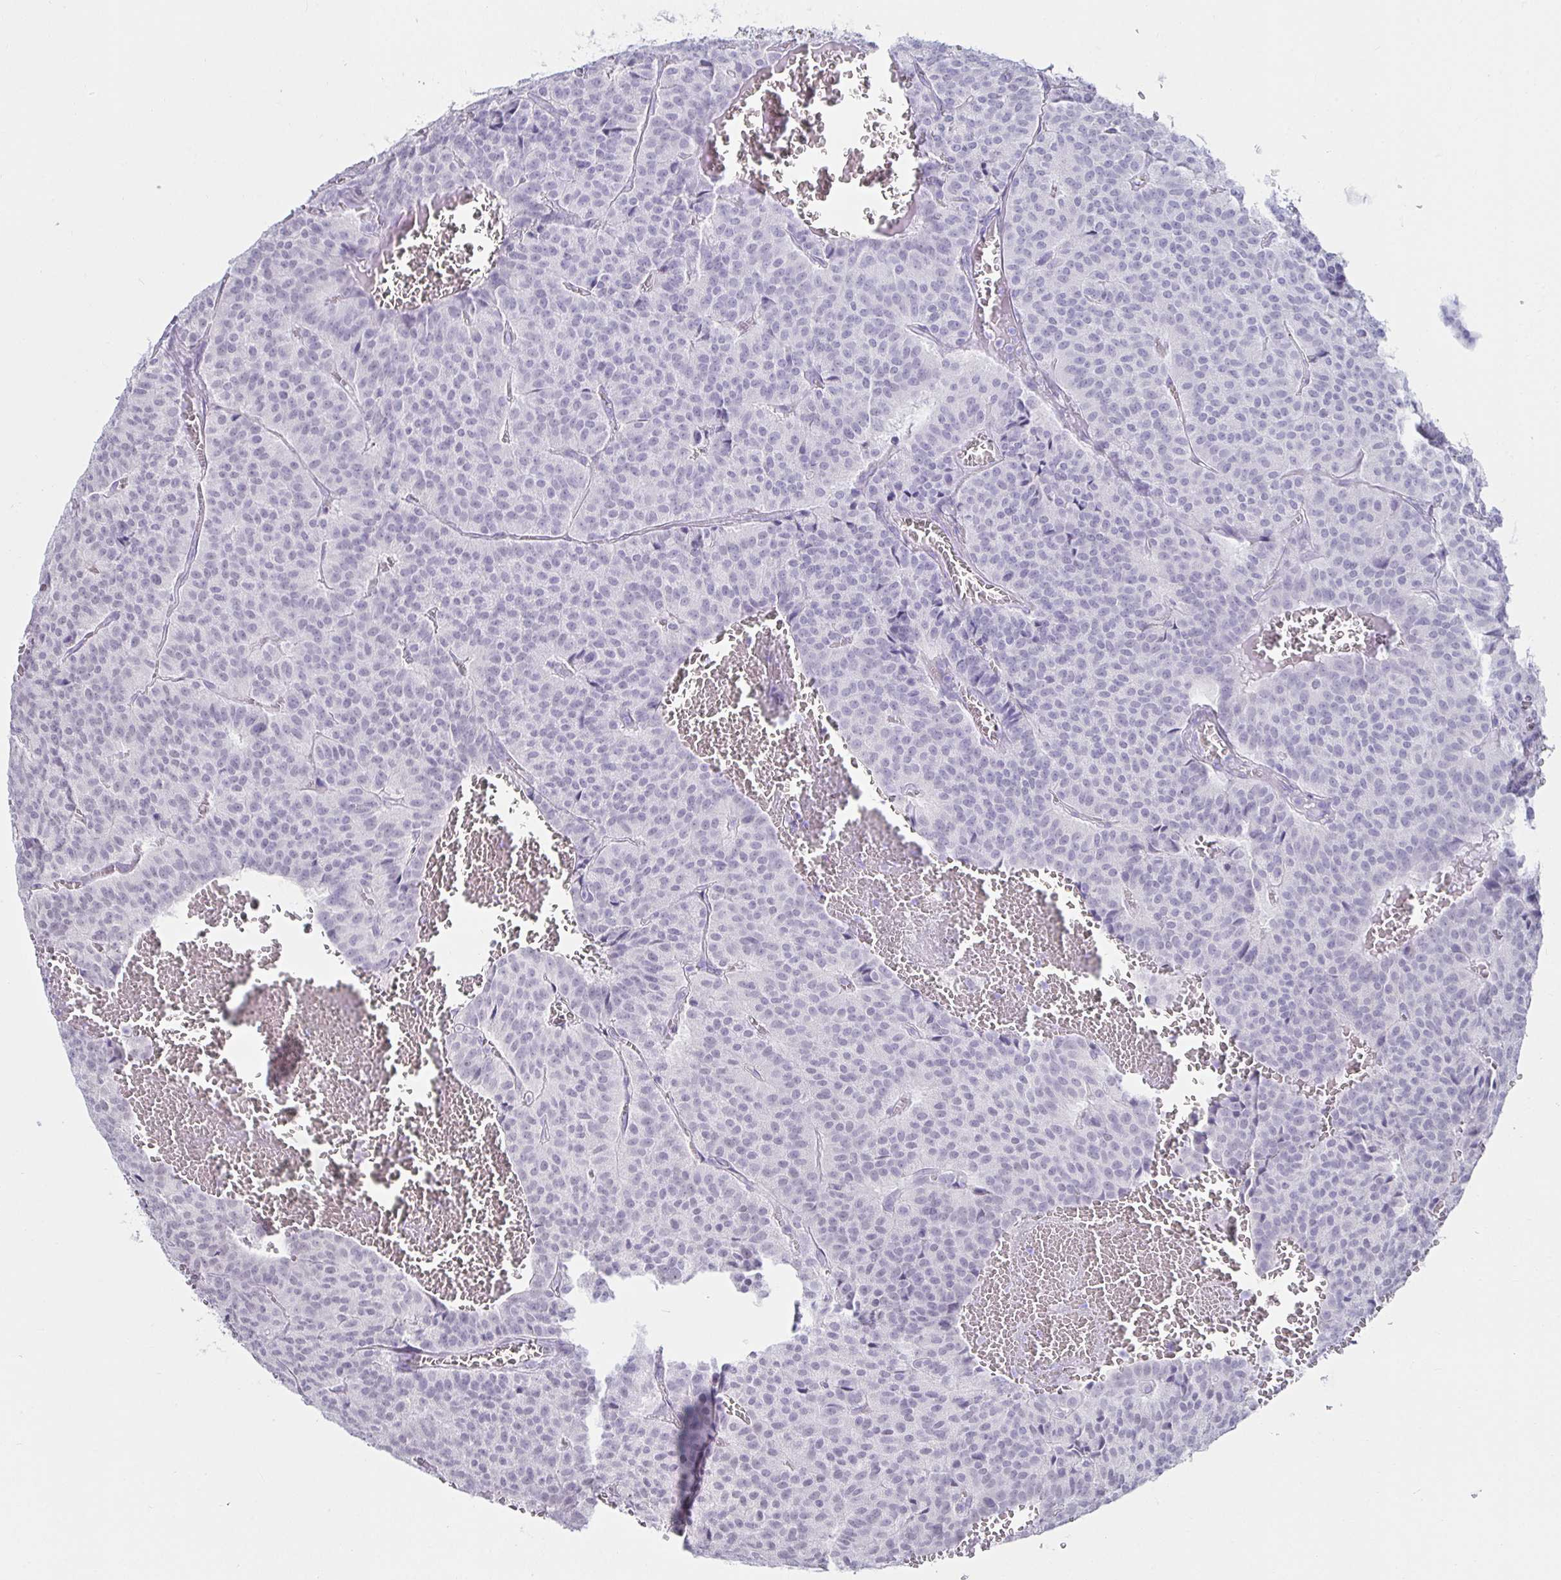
{"staining": {"intensity": "negative", "quantity": "none", "location": "none"}, "tissue": "carcinoid", "cell_type": "Tumor cells", "image_type": "cancer", "snomed": [{"axis": "morphology", "description": "Carcinoid, malignant, NOS"}, {"axis": "topography", "description": "Lung"}], "caption": "The image exhibits no significant staining in tumor cells of carcinoid. The staining is performed using DAB (3,3'-diaminobenzidine) brown chromogen with nuclei counter-stained in using hematoxylin.", "gene": "MLH1", "patient": {"sex": "male", "age": 70}}